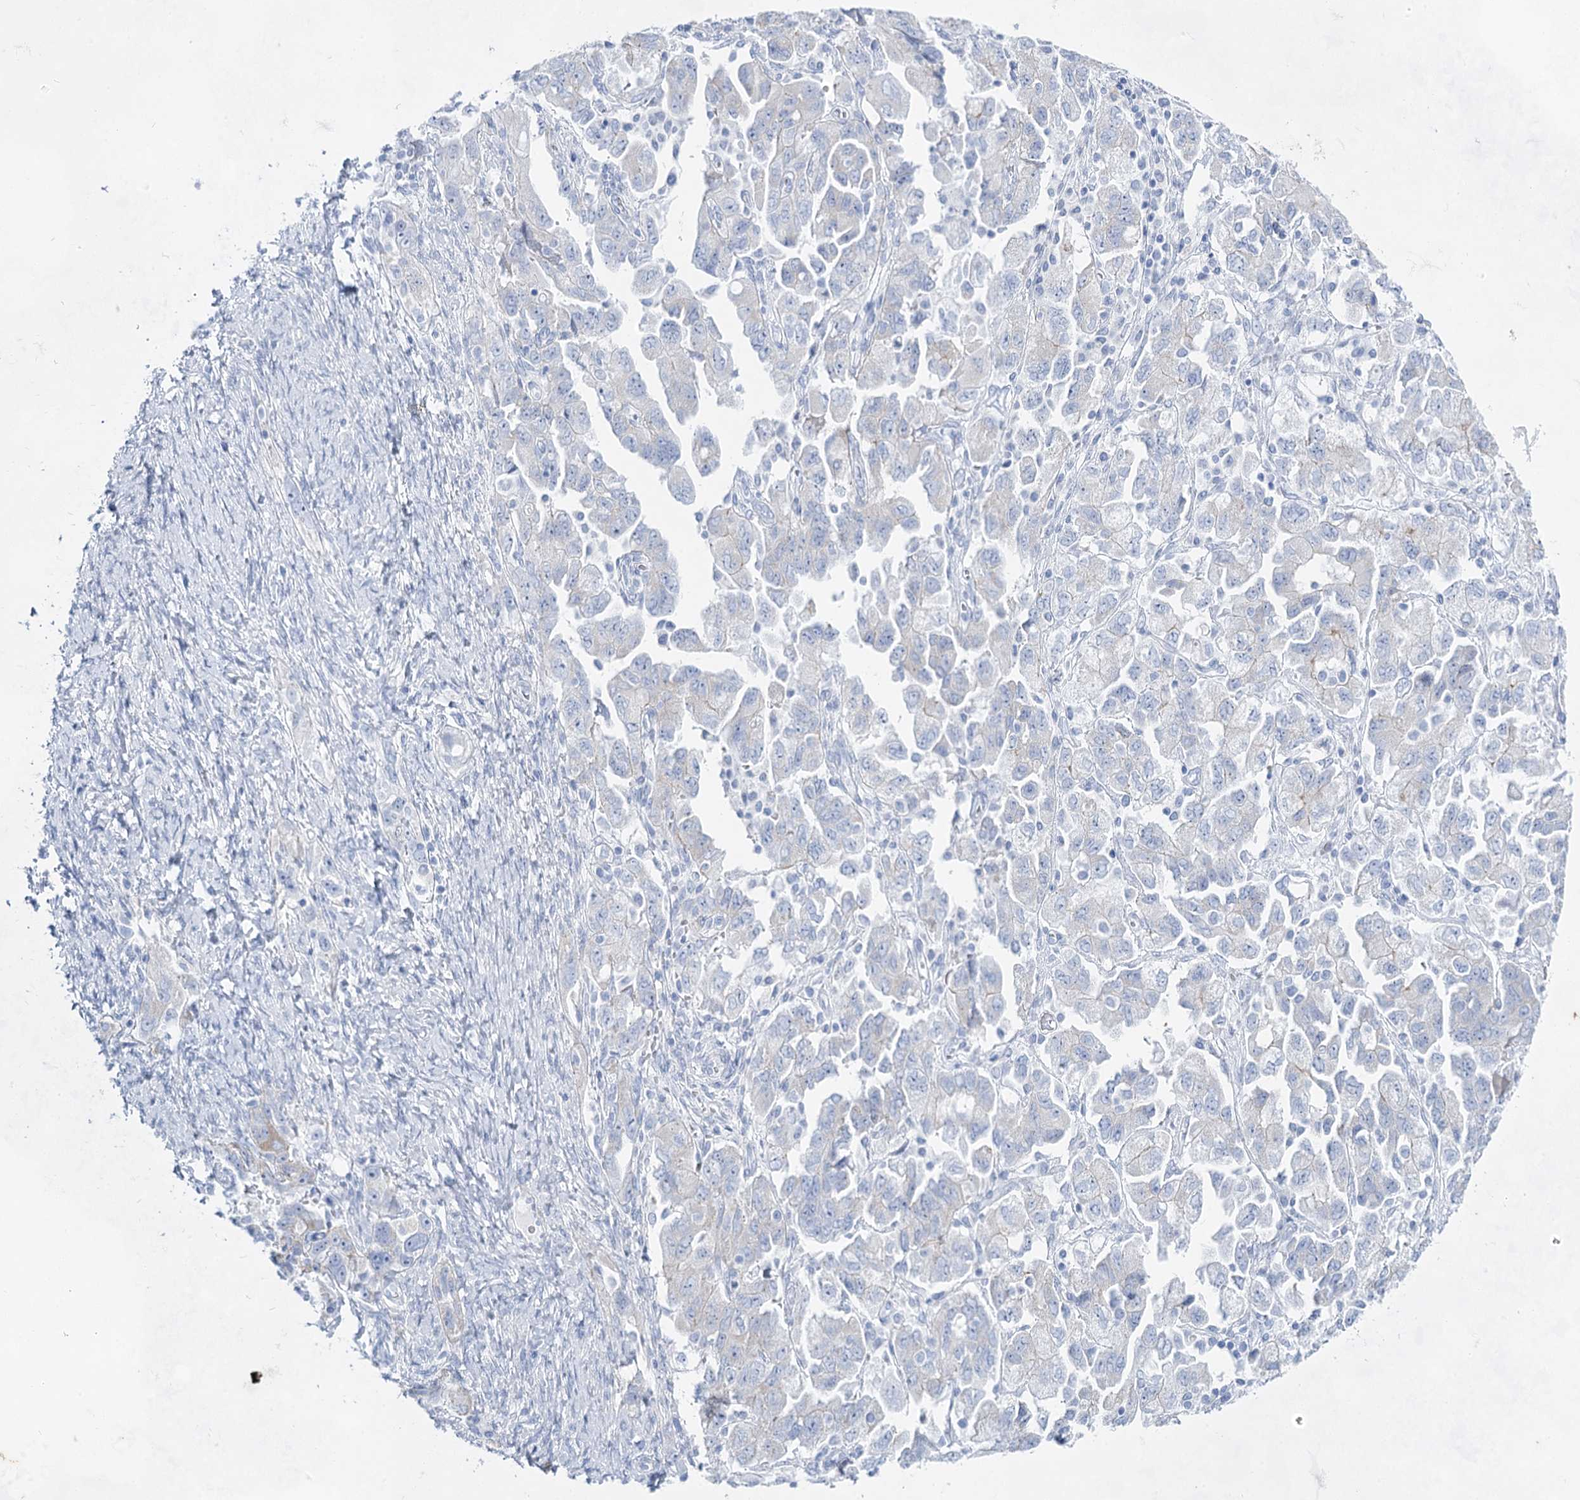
{"staining": {"intensity": "negative", "quantity": "none", "location": "none"}, "tissue": "ovarian cancer", "cell_type": "Tumor cells", "image_type": "cancer", "snomed": [{"axis": "morphology", "description": "Carcinoma, NOS"}, {"axis": "morphology", "description": "Cystadenocarcinoma, serous, NOS"}, {"axis": "topography", "description": "Ovary"}], "caption": "This is an IHC histopathology image of human ovarian serous cystadenocarcinoma. There is no positivity in tumor cells.", "gene": "ACRV1", "patient": {"sex": "female", "age": 69}}